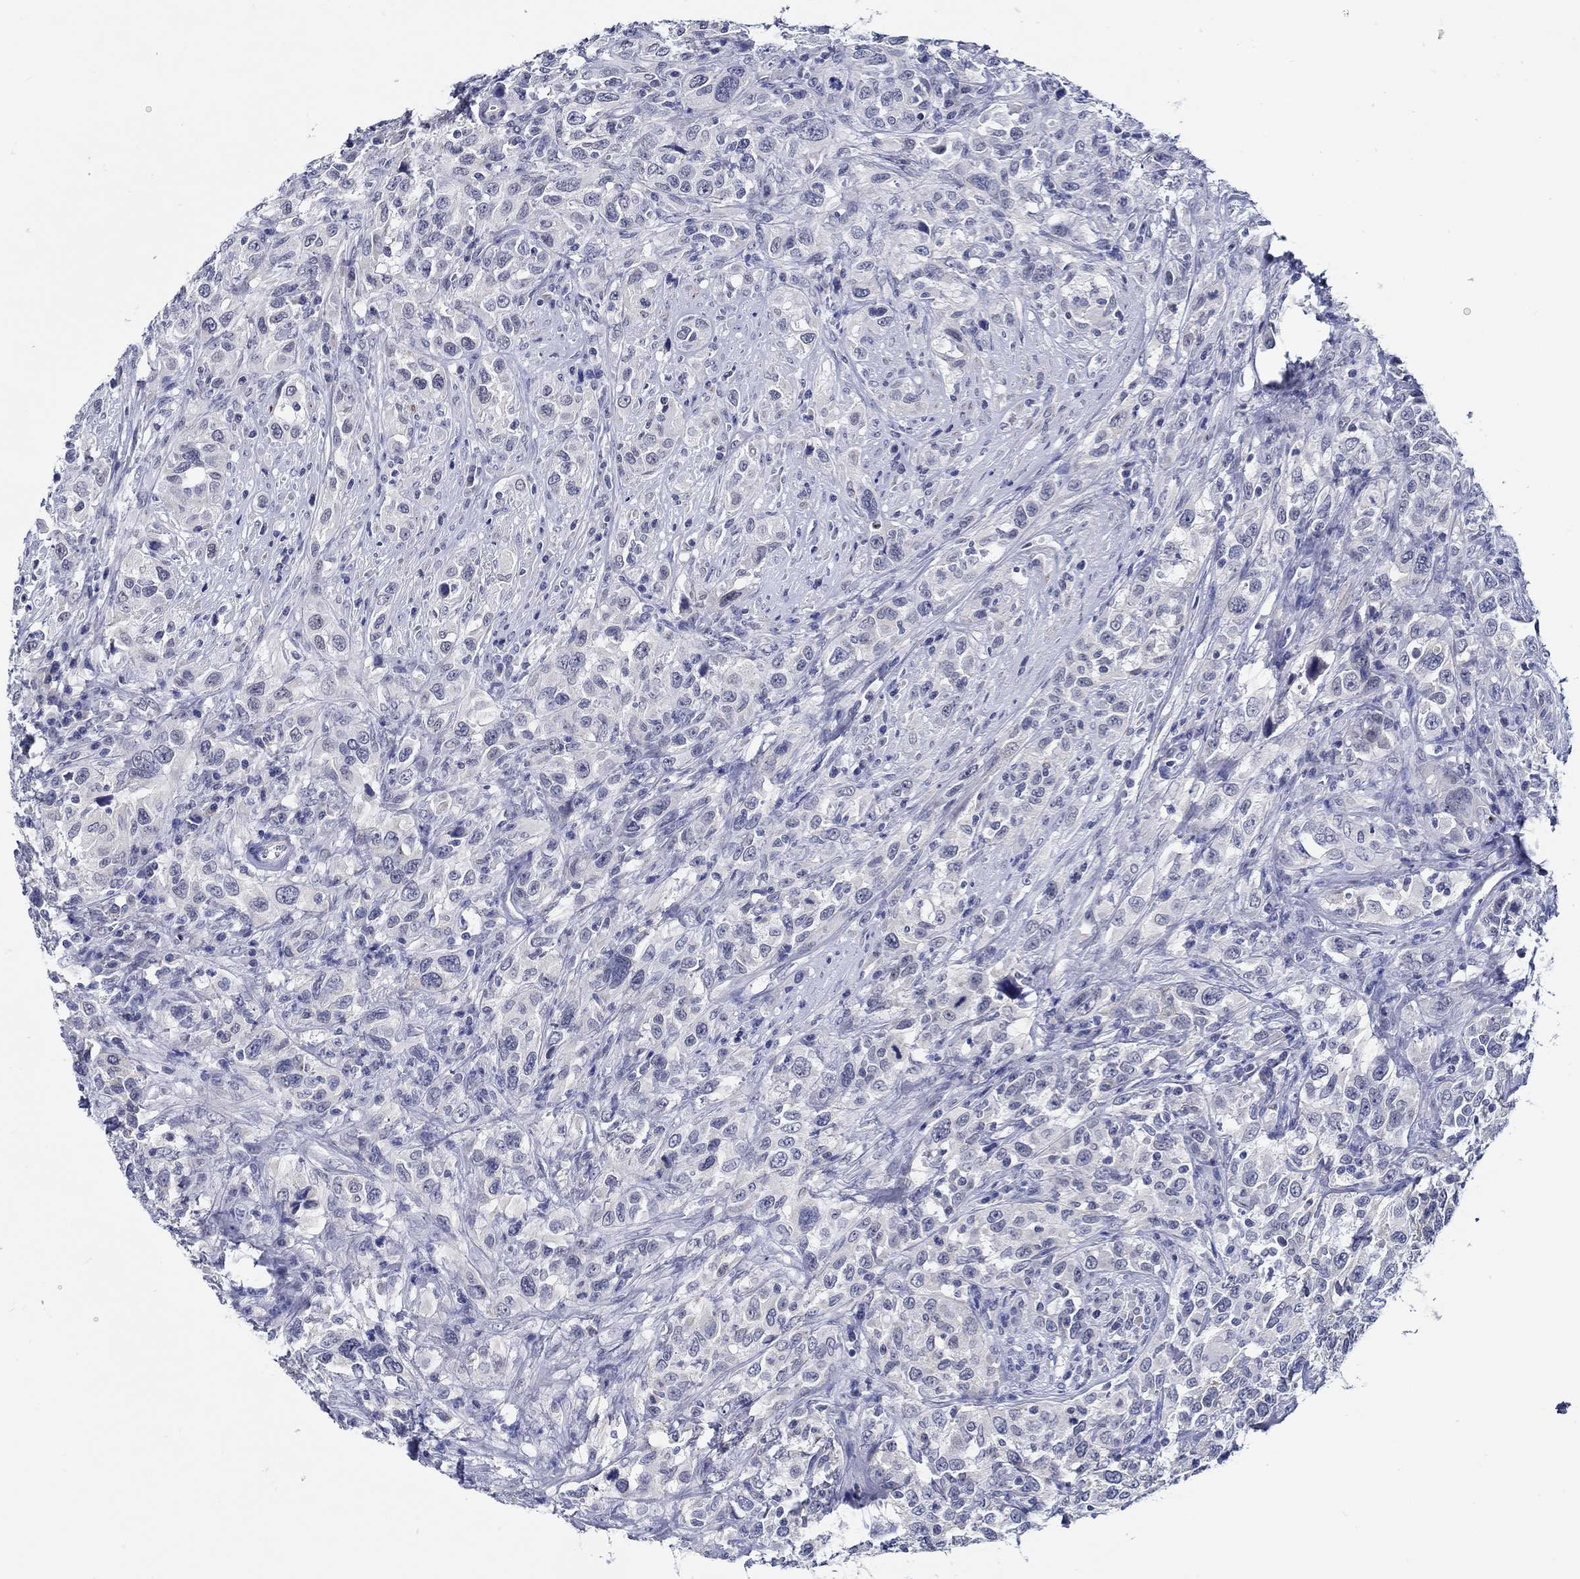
{"staining": {"intensity": "negative", "quantity": "none", "location": "none"}, "tissue": "urothelial cancer", "cell_type": "Tumor cells", "image_type": "cancer", "snomed": [{"axis": "morphology", "description": "Urothelial carcinoma, NOS"}, {"axis": "morphology", "description": "Urothelial carcinoma, High grade"}, {"axis": "topography", "description": "Urinary bladder"}], "caption": "Immunohistochemistry photomicrograph of urothelial cancer stained for a protein (brown), which reveals no expression in tumor cells. (DAB IHC with hematoxylin counter stain).", "gene": "MC2R", "patient": {"sex": "female", "age": 64}}